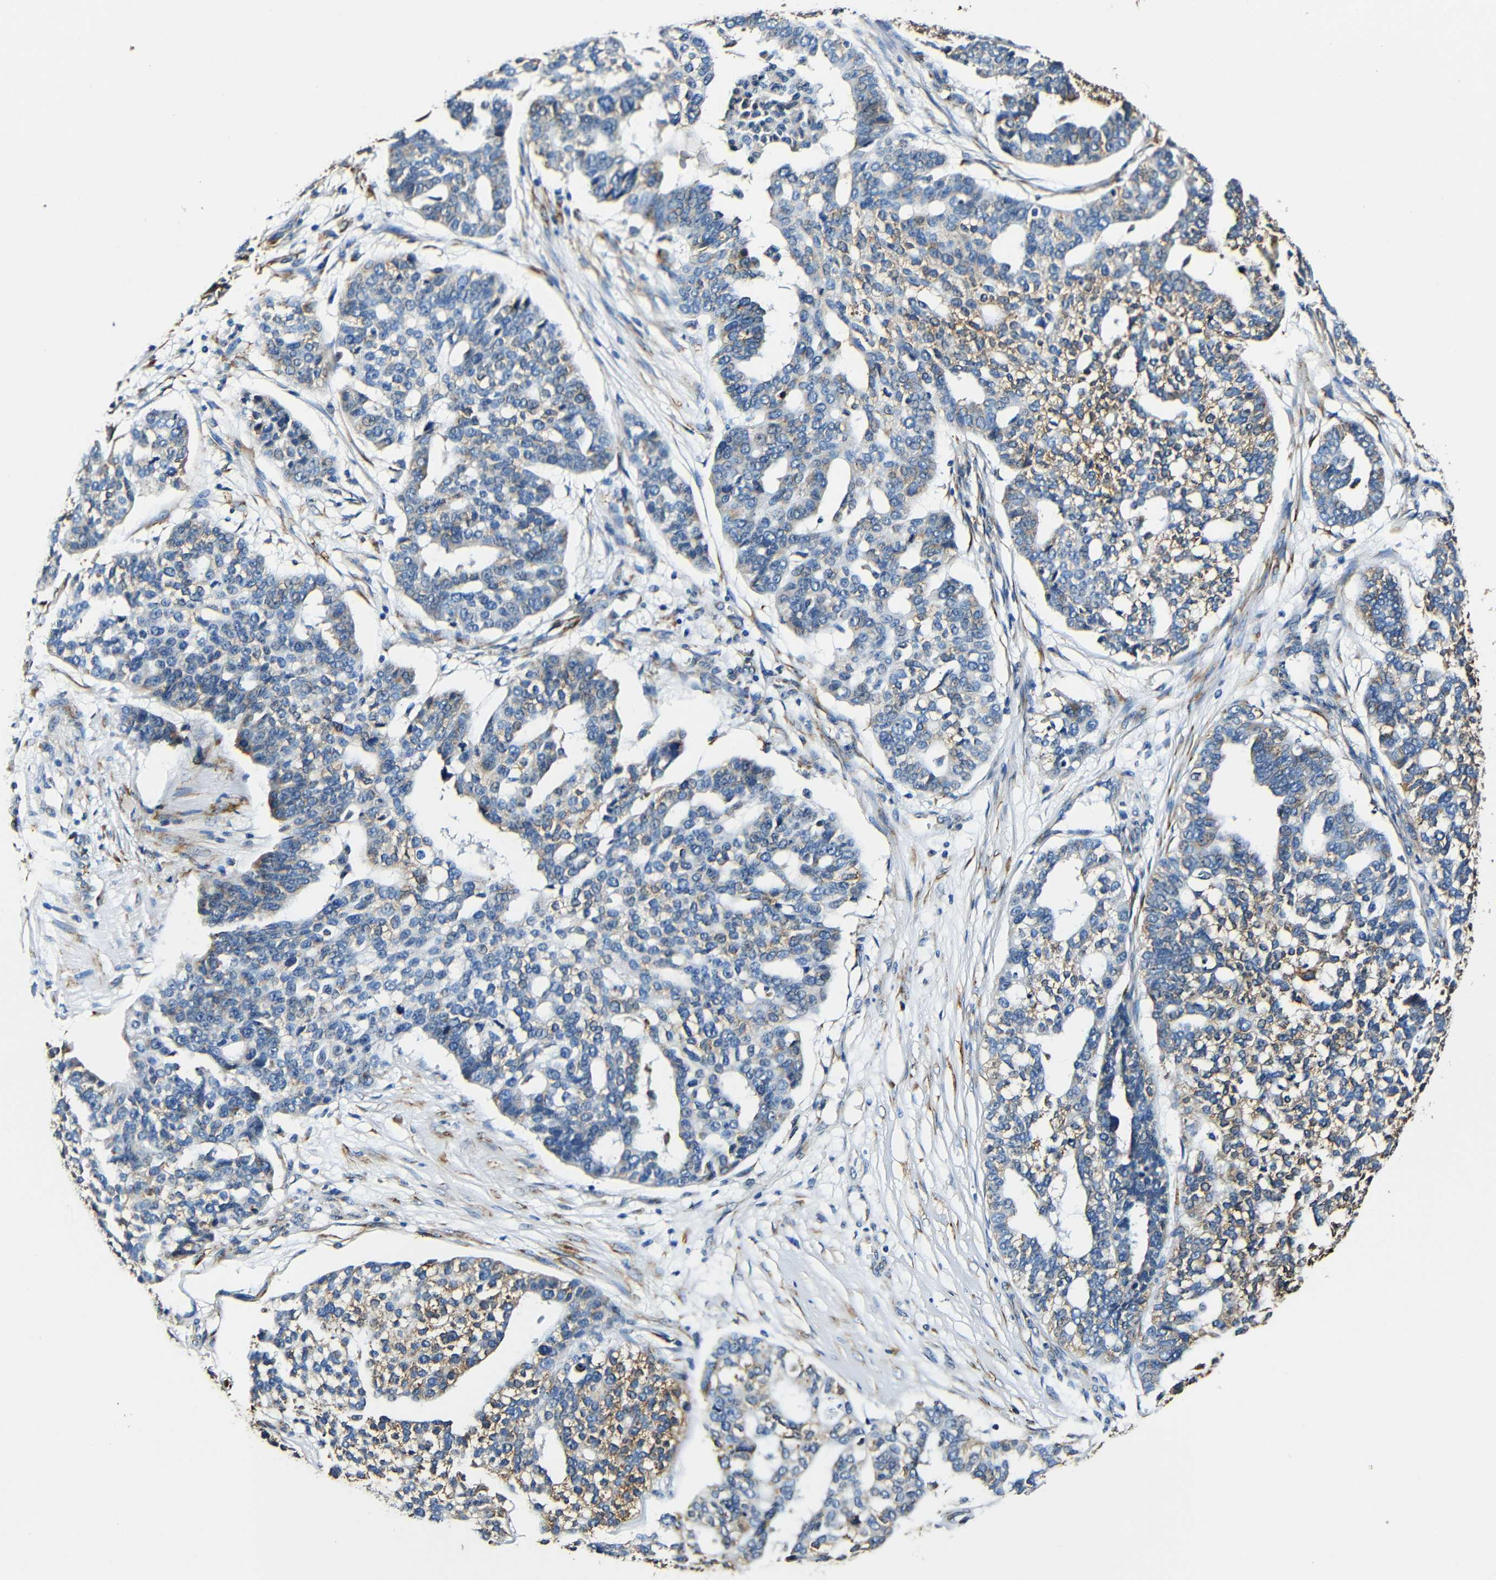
{"staining": {"intensity": "moderate", "quantity": "<25%", "location": "cytoplasmic/membranous"}, "tissue": "ovarian cancer", "cell_type": "Tumor cells", "image_type": "cancer", "snomed": [{"axis": "morphology", "description": "Cystadenocarcinoma, serous, NOS"}, {"axis": "topography", "description": "Ovary"}], "caption": "A brown stain labels moderate cytoplasmic/membranous positivity of a protein in human ovarian serous cystadenocarcinoma tumor cells.", "gene": "RRBP1", "patient": {"sex": "female", "age": 59}}